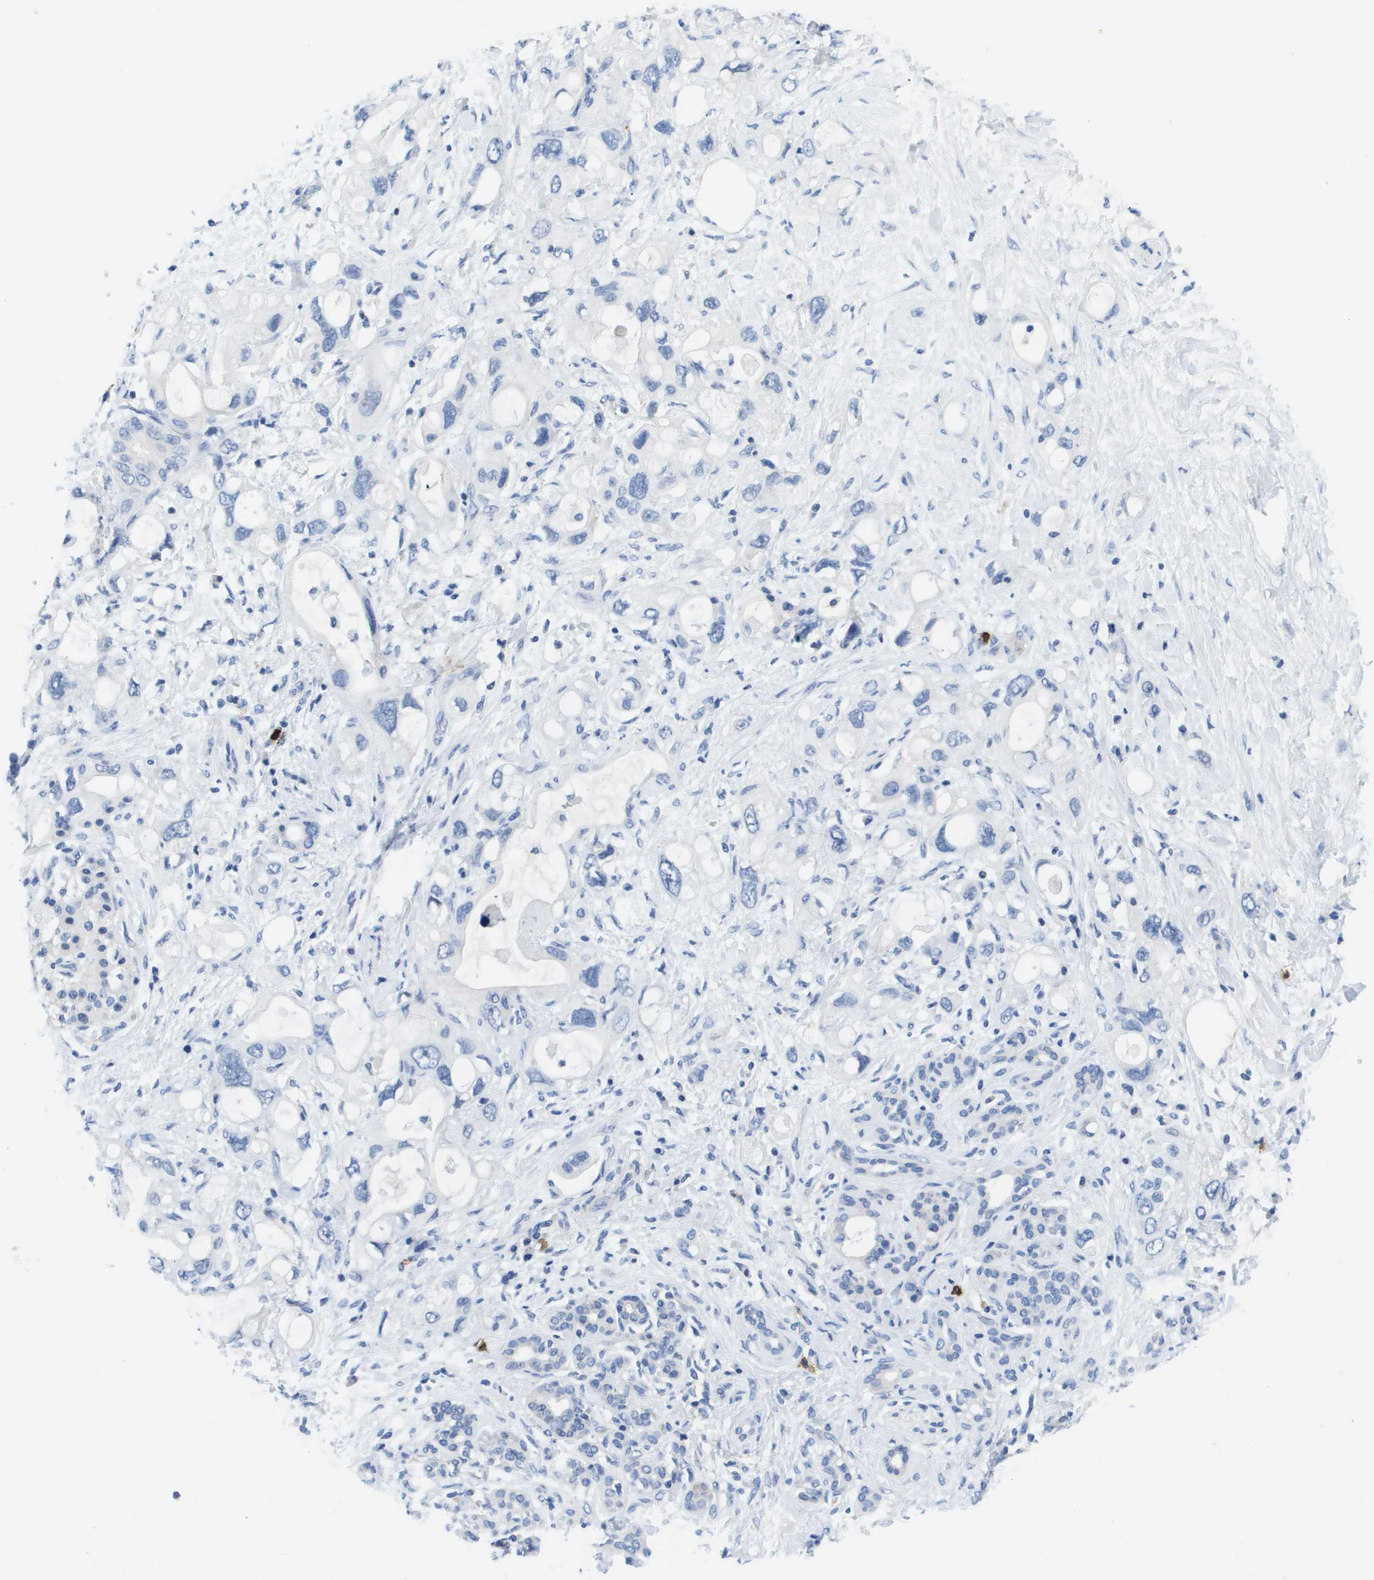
{"staining": {"intensity": "negative", "quantity": "none", "location": "none"}, "tissue": "pancreatic cancer", "cell_type": "Tumor cells", "image_type": "cancer", "snomed": [{"axis": "morphology", "description": "Adenocarcinoma, NOS"}, {"axis": "topography", "description": "Pancreas"}], "caption": "High power microscopy photomicrograph of an immunohistochemistry (IHC) histopathology image of pancreatic cancer (adenocarcinoma), revealing no significant expression in tumor cells. The staining was performed using DAB (3,3'-diaminobenzidine) to visualize the protein expression in brown, while the nuclei were stained in blue with hematoxylin (Magnification: 20x).", "gene": "MS4A1", "patient": {"sex": "female", "age": 56}}